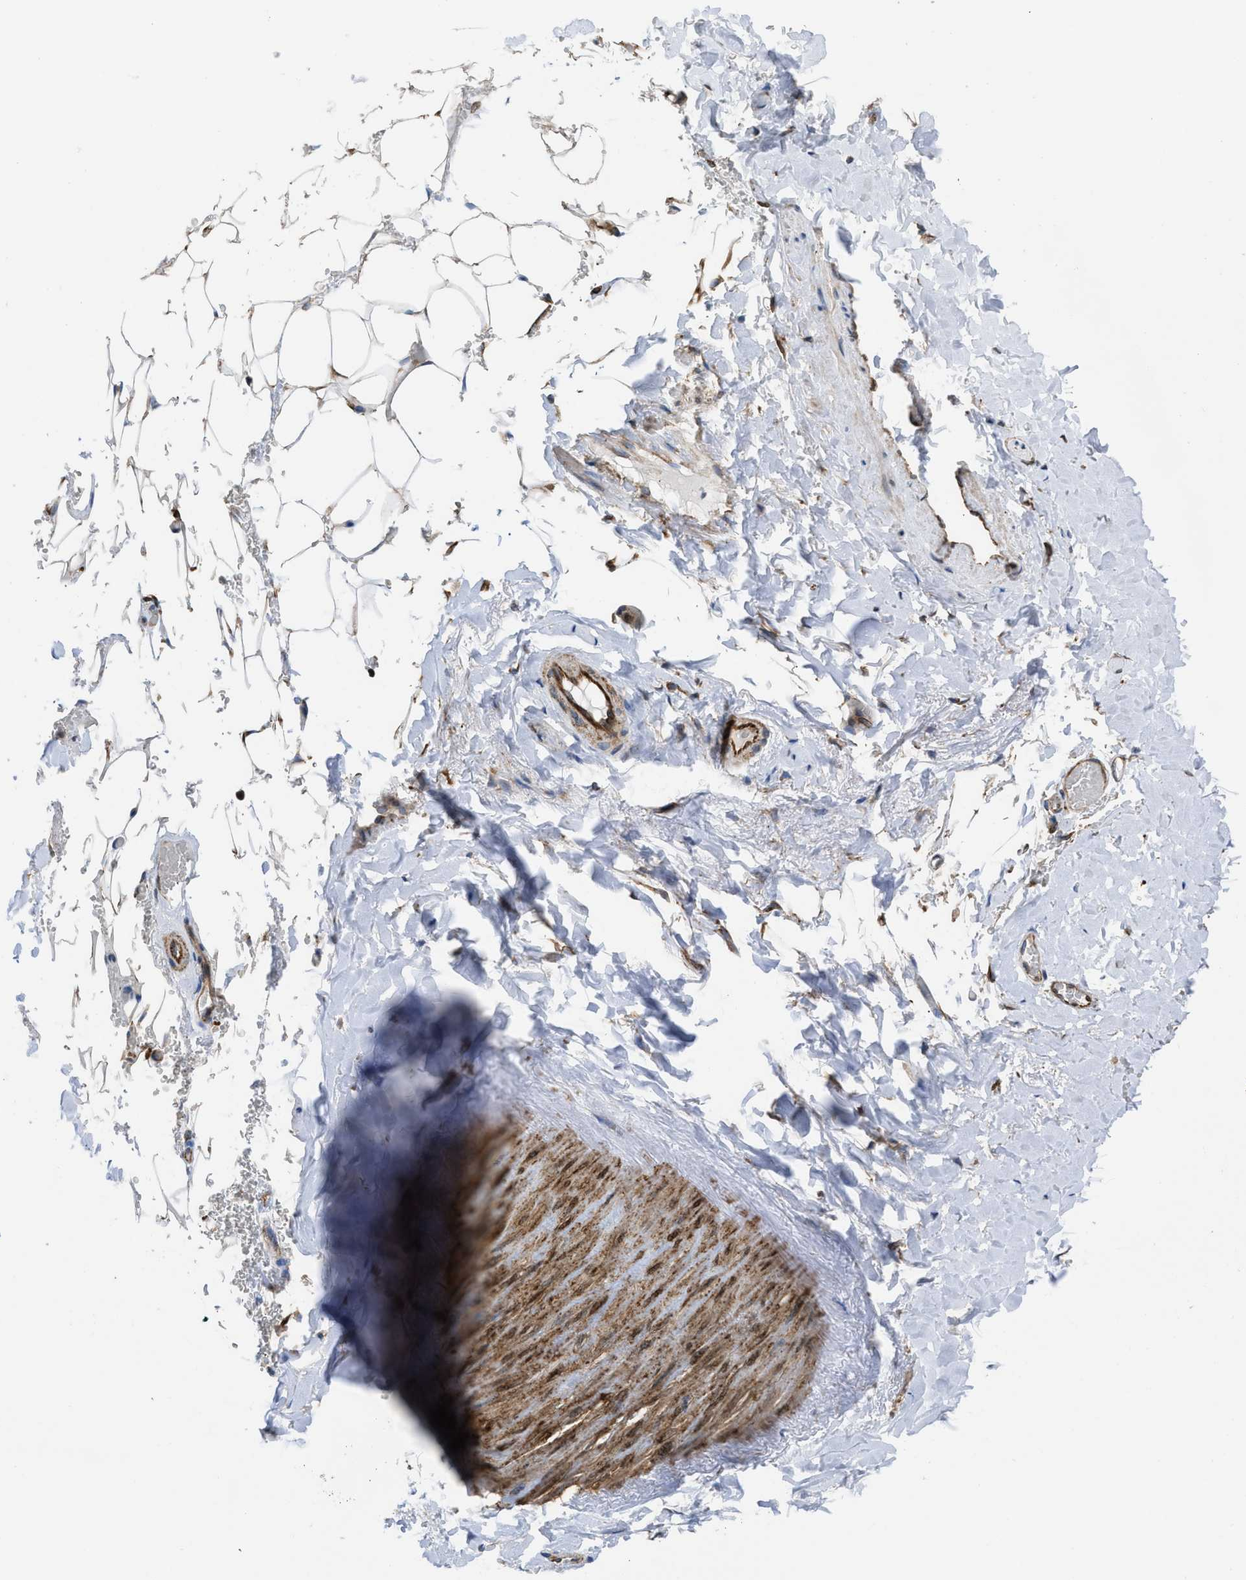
{"staining": {"intensity": "moderate", "quantity": ">75%", "location": "cytoplasmic/membranous"}, "tissue": "adipose tissue", "cell_type": "Adipocytes", "image_type": "normal", "snomed": [{"axis": "morphology", "description": "Normal tissue, NOS"}, {"axis": "topography", "description": "Peripheral nerve tissue"}], "caption": "The immunohistochemical stain highlights moderate cytoplasmic/membranous expression in adipocytes of benign adipose tissue.", "gene": "ERLIN2", "patient": {"sex": "male", "age": 70}}